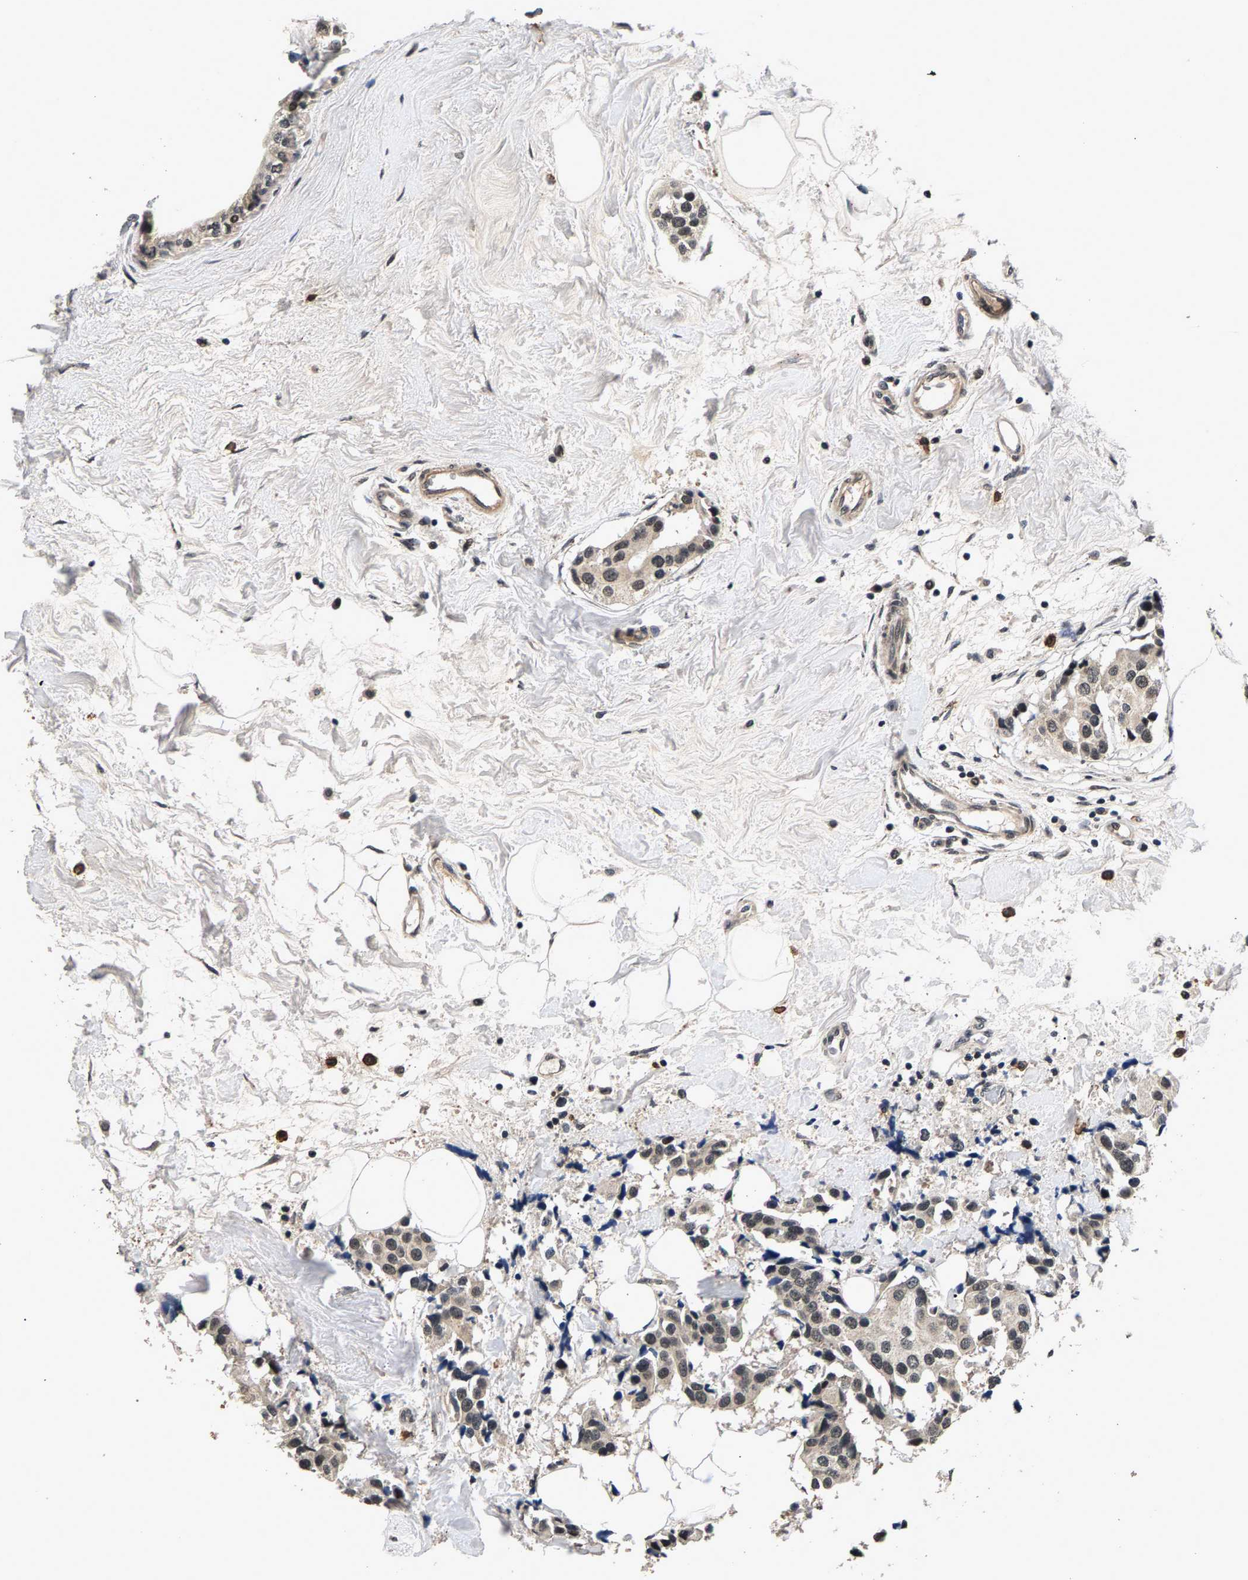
{"staining": {"intensity": "moderate", "quantity": ">75%", "location": "nuclear"}, "tissue": "breast cancer", "cell_type": "Tumor cells", "image_type": "cancer", "snomed": [{"axis": "morphology", "description": "Normal tissue, NOS"}, {"axis": "morphology", "description": "Duct carcinoma"}, {"axis": "topography", "description": "Breast"}], "caption": "This is a photomicrograph of IHC staining of breast intraductal carcinoma, which shows moderate positivity in the nuclear of tumor cells.", "gene": "RBM33", "patient": {"sex": "female", "age": 39}}